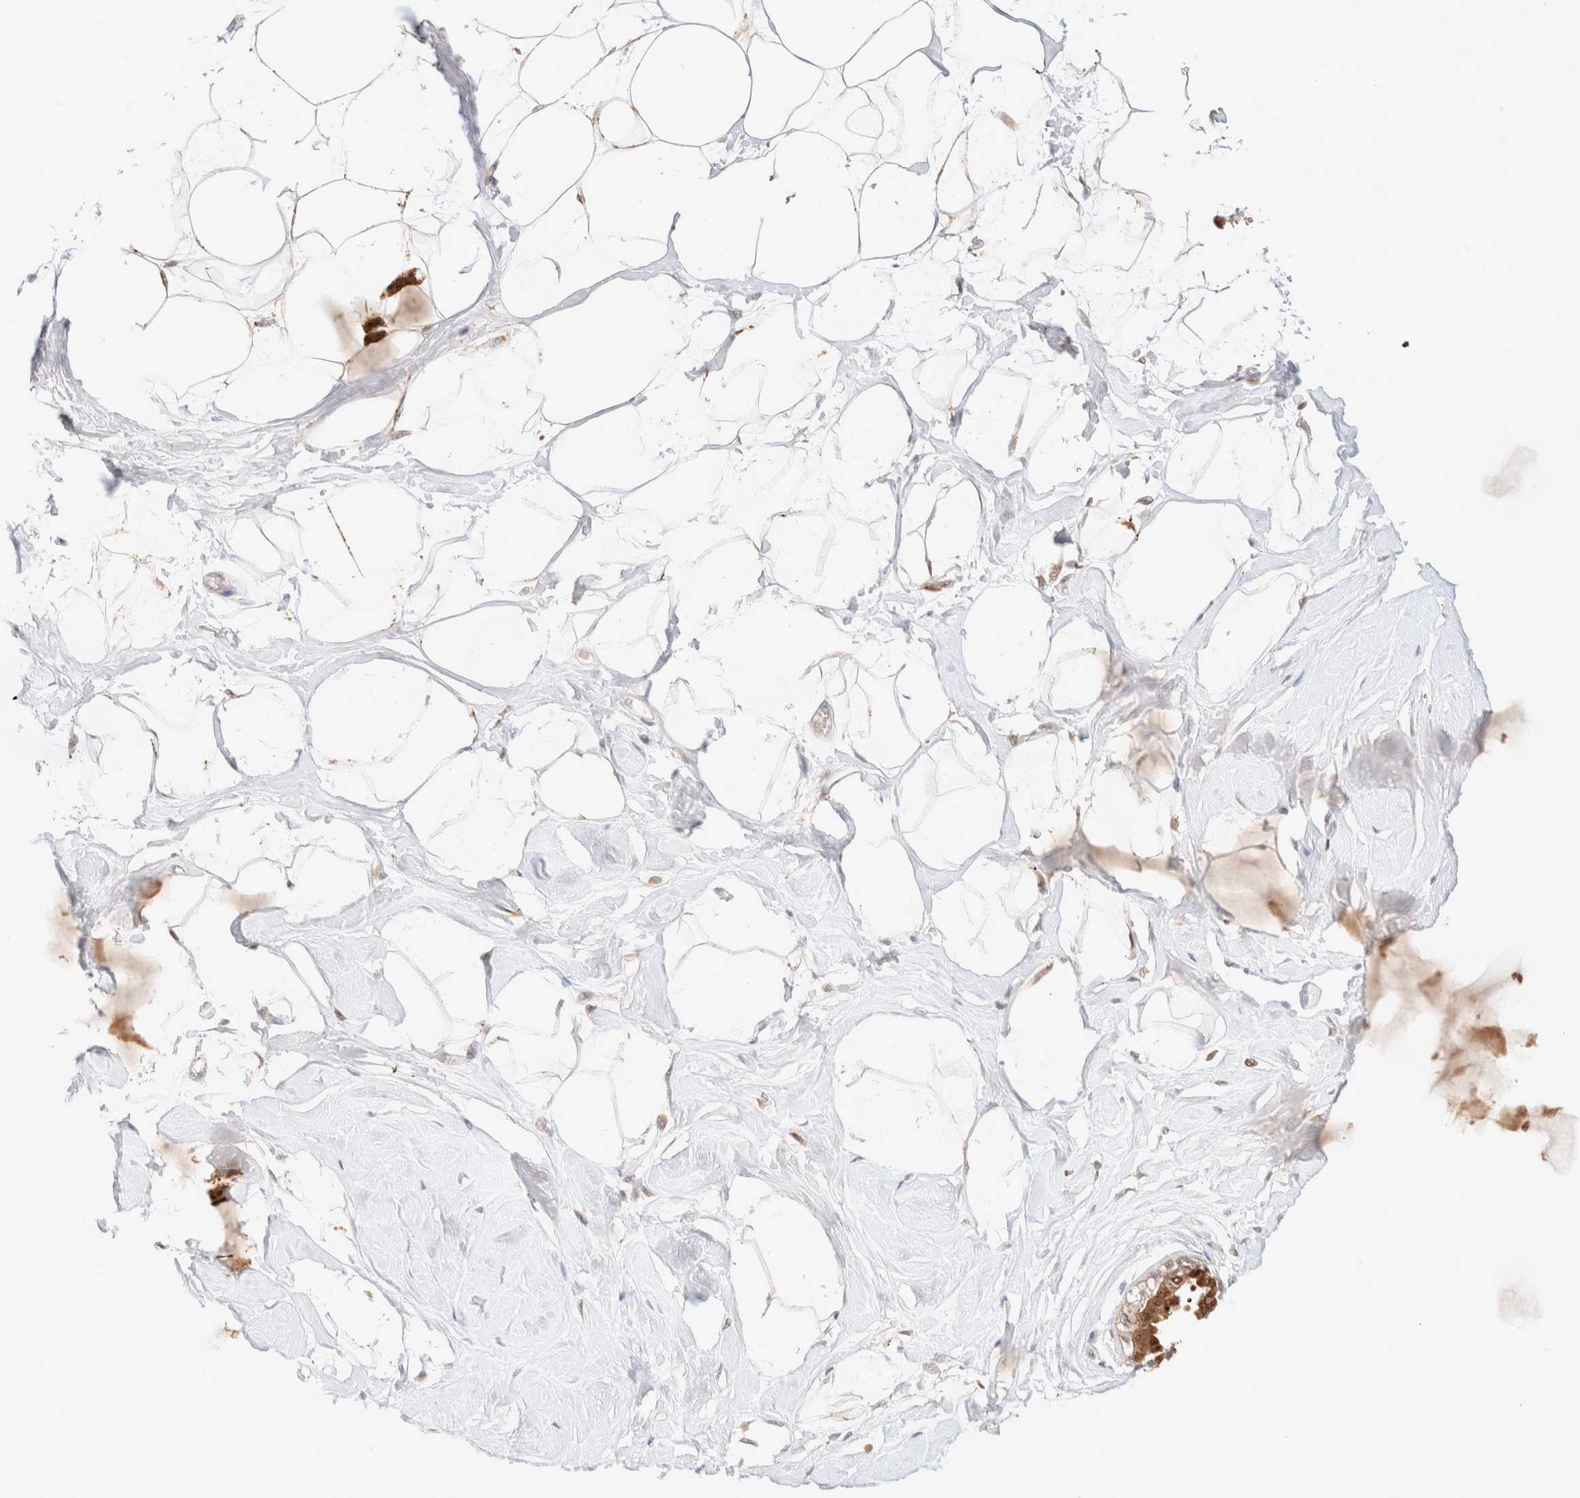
{"staining": {"intensity": "negative", "quantity": "none", "location": "none"}, "tissue": "breast", "cell_type": "Adipocytes", "image_type": "normal", "snomed": [{"axis": "morphology", "description": "Normal tissue, NOS"}, {"axis": "topography", "description": "Breast"}], "caption": "Immunohistochemistry (IHC) of benign breast reveals no expression in adipocytes. (DAB (3,3'-diaminobenzidine) IHC, high magnification).", "gene": "STARD10", "patient": {"sex": "female", "age": 45}}